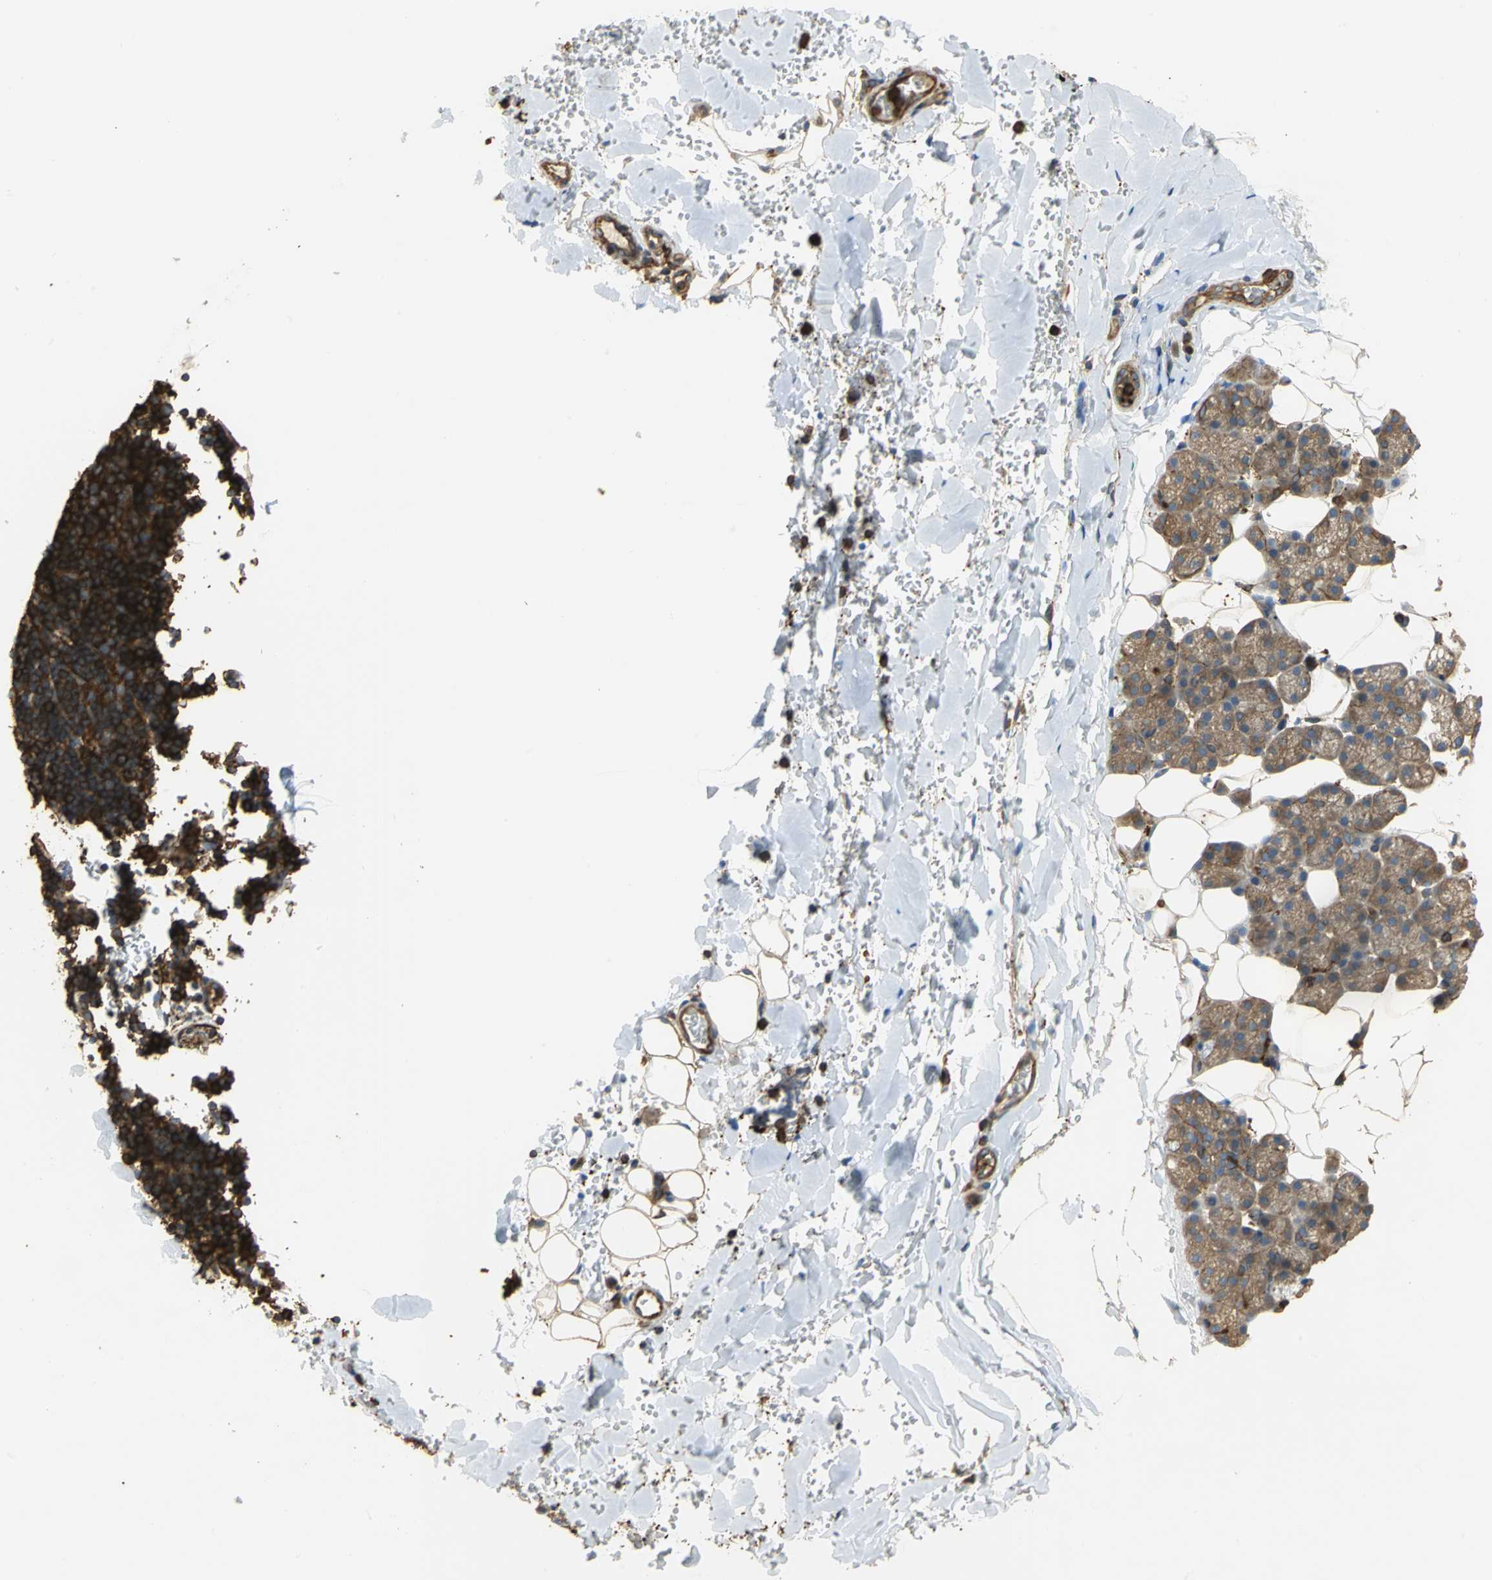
{"staining": {"intensity": "moderate", "quantity": ">75%", "location": "cytoplasmic/membranous"}, "tissue": "salivary gland", "cell_type": "Glandular cells", "image_type": "normal", "snomed": [{"axis": "morphology", "description": "Normal tissue, NOS"}, {"axis": "topography", "description": "Lymph node"}, {"axis": "topography", "description": "Salivary gland"}], "caption": "Moderate cytoplasmic/membranous expression for a protein is present in approximately >75% of glandular cells of normal salivary gland using immunohistochemistry.", "gene": "TLN1", "patient": {"sex": "male", "age": 8}}